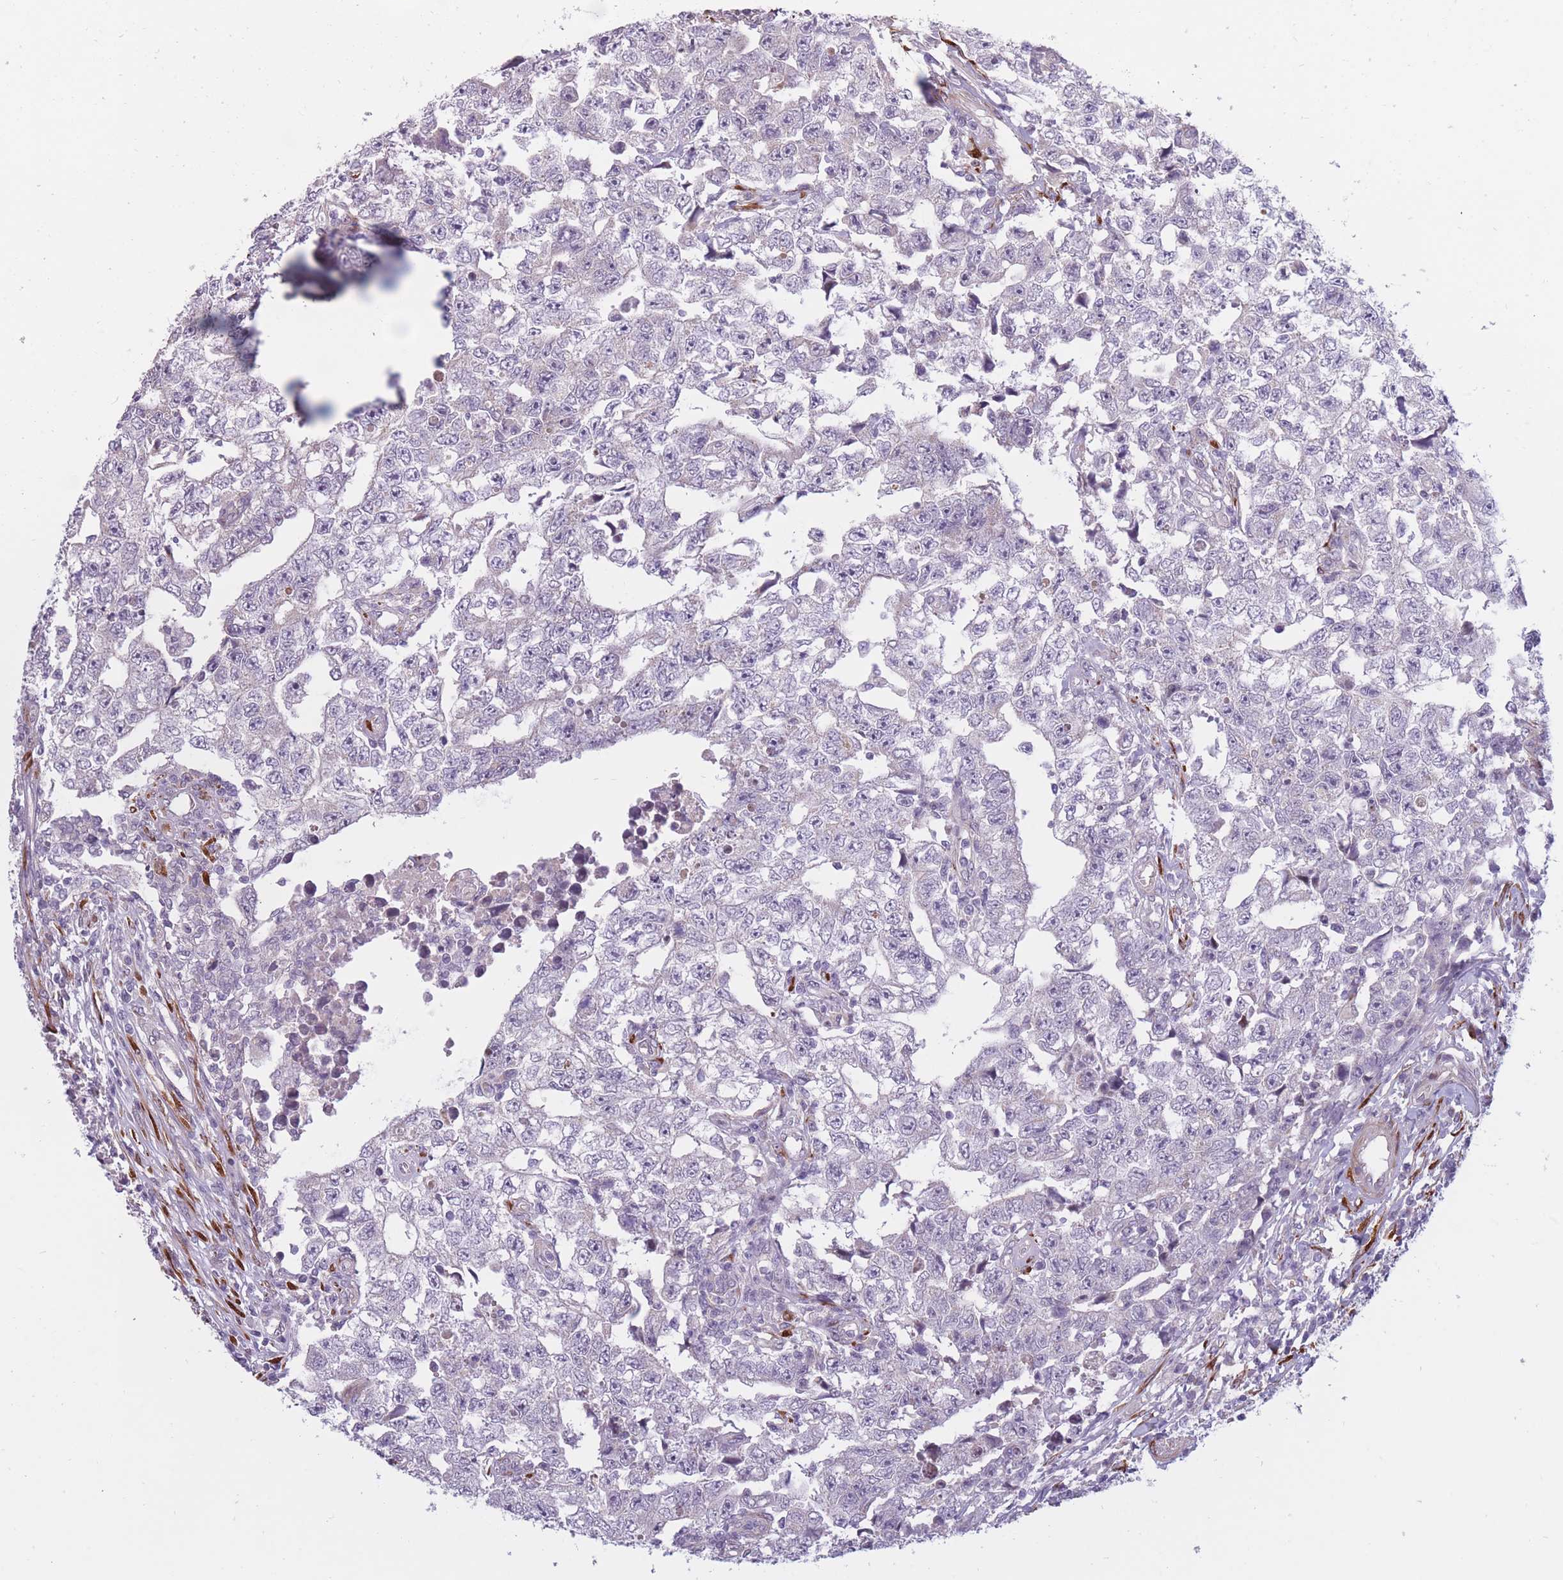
{"staining": {"intensity": "negative", "quantity": "none", "location": "none"}, "tissue": "testis cancer", "cell_type": "Tumor cells", "image_type": "cancer", "snomed": [{"axis": "morphology", "description": "Carcinoma, Embryonal, NOS"}, {"axis": "topography", "description": "Testis"}], "caption": "The image exhibits no staining of tumor cells in testis cancer. The staining was performed using DAB (3,3'-diaminobenzidine) to visualize the protein expression in brown, while the nuclei were stained in blue with hematoxylin (Magnification: 20x).", "gene": "CCNQ", "patient": {"sex": "male", "age": 25}}